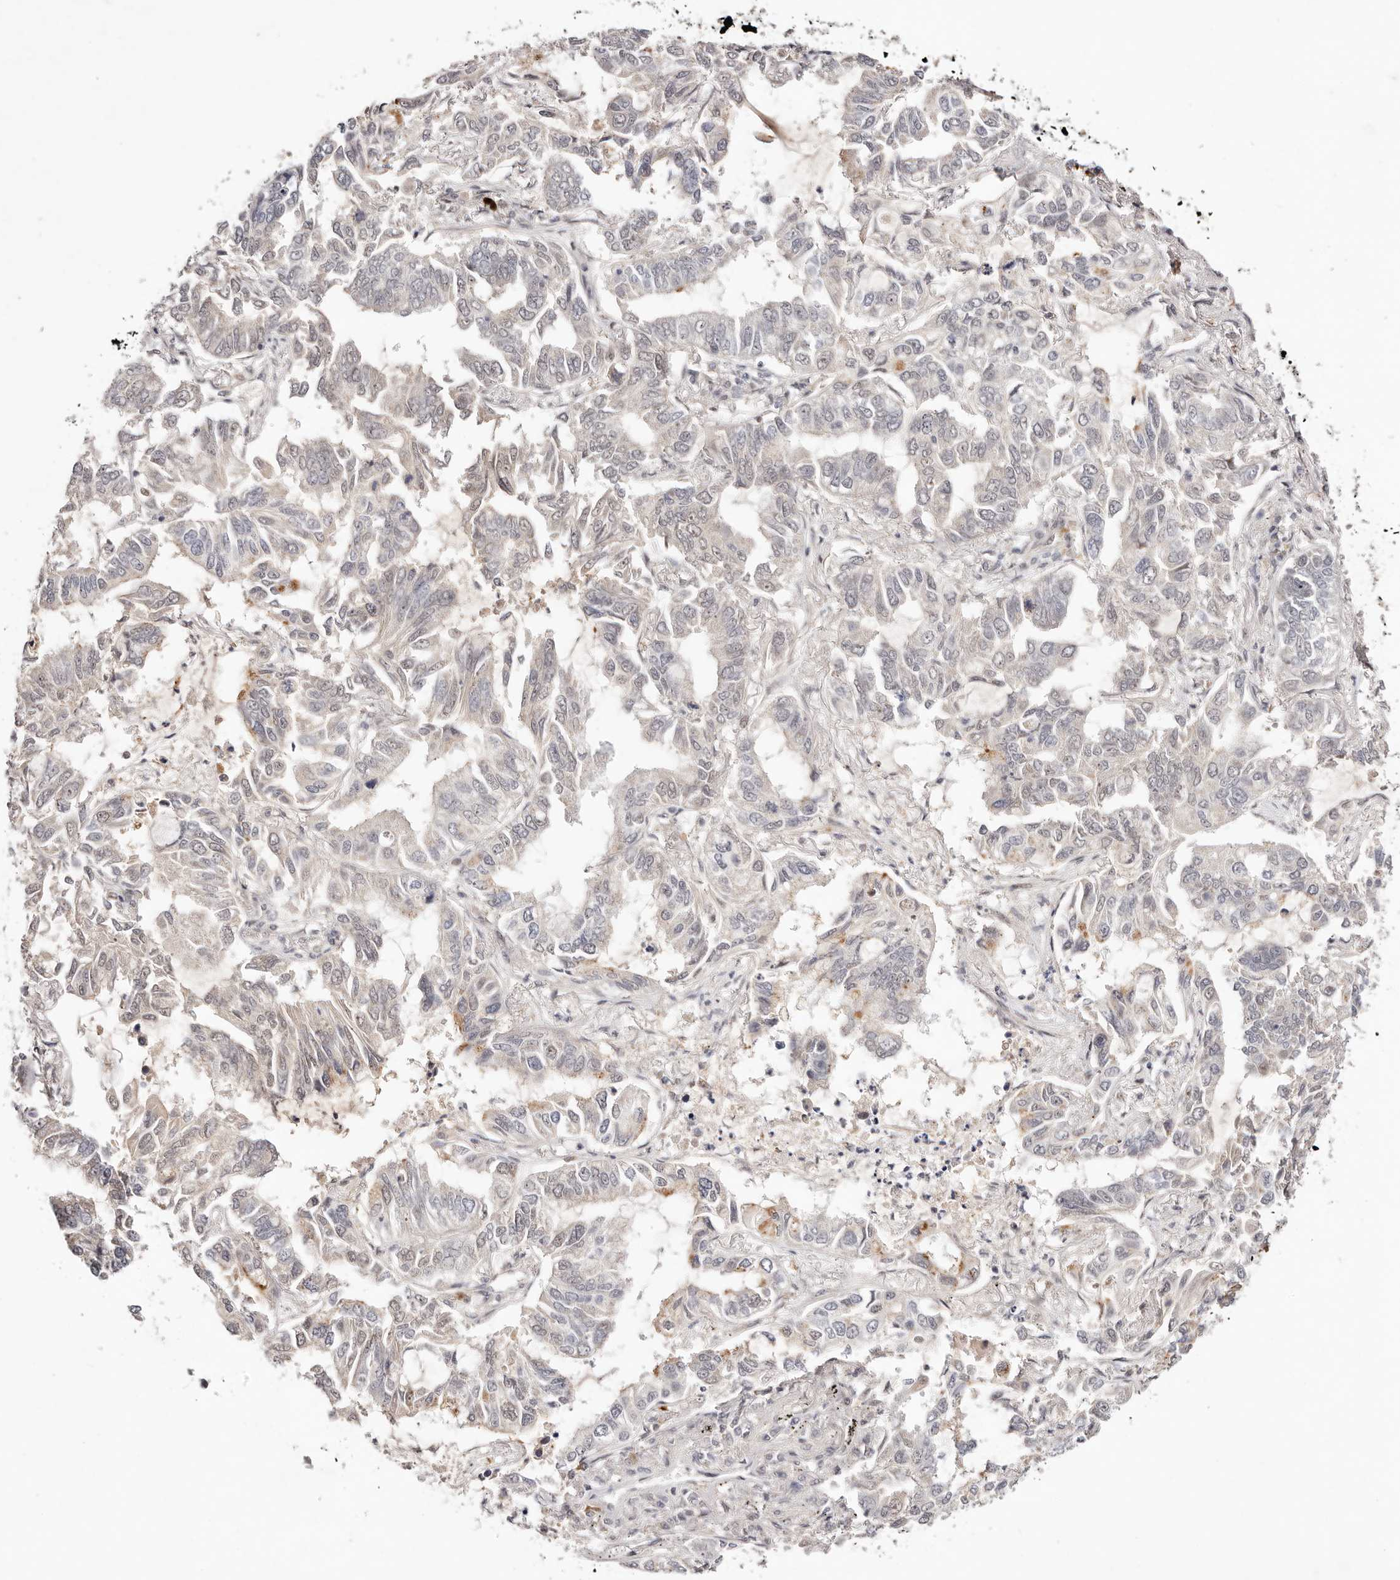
{"staining": {"intensity": "weak", "quantity": "<25%", "location": "nuclear"}, "tissue": "lung cancer", "cell_type": "Tumor cells", "image_type": "cancer", "snomed": [{"axis": "morphology", "description": "Adenocarcinoma, NOS"}, {"axis": "topography", "description": "Lung"}], "caption": "There is no significant staining in tumor cells of lung adenocarcinoma.", "gene": "WRN", "patient": {"sex": "male", "age": 64}}